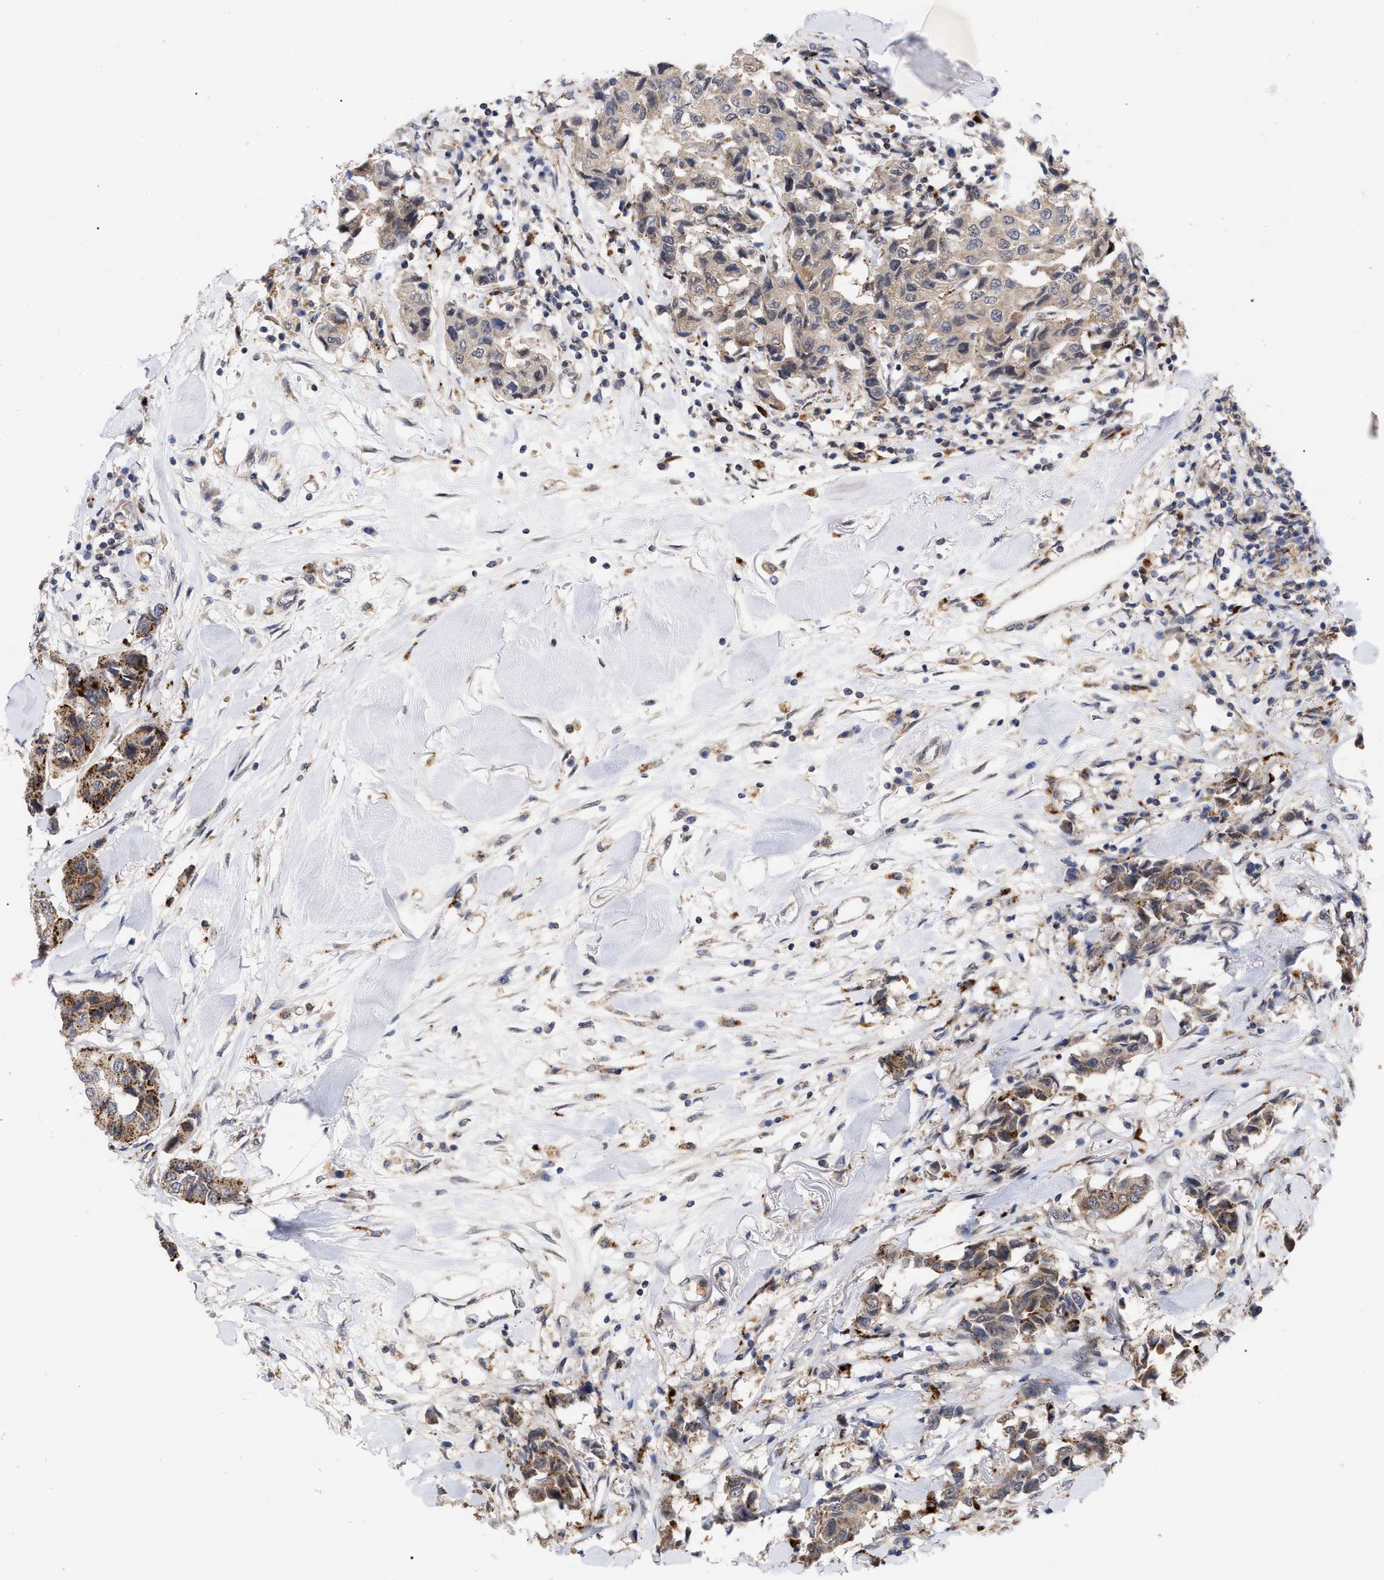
{"staining": {"intensity": "moderate", "quantity": "<25%", "location": "cytoplasmic/membranous"}, "tissue": "breast cancer", "cell_type": "Tumor cells", "image_type": "cancer", "snomed": [{"axis": "morphology", "description": "Duct carcinoma"}, {"axis": "topography", "description": "Breast"}], "caption": "Invasive ductal carcinoma (breast) tissue exhibits moderate cytoplasmic/membranous expression in approximately <25% of tumor cells (IHC, brightfield microscopy, high magnification).", "gene": "UPF1", "patient": {"sex": "female", "age": 80}}